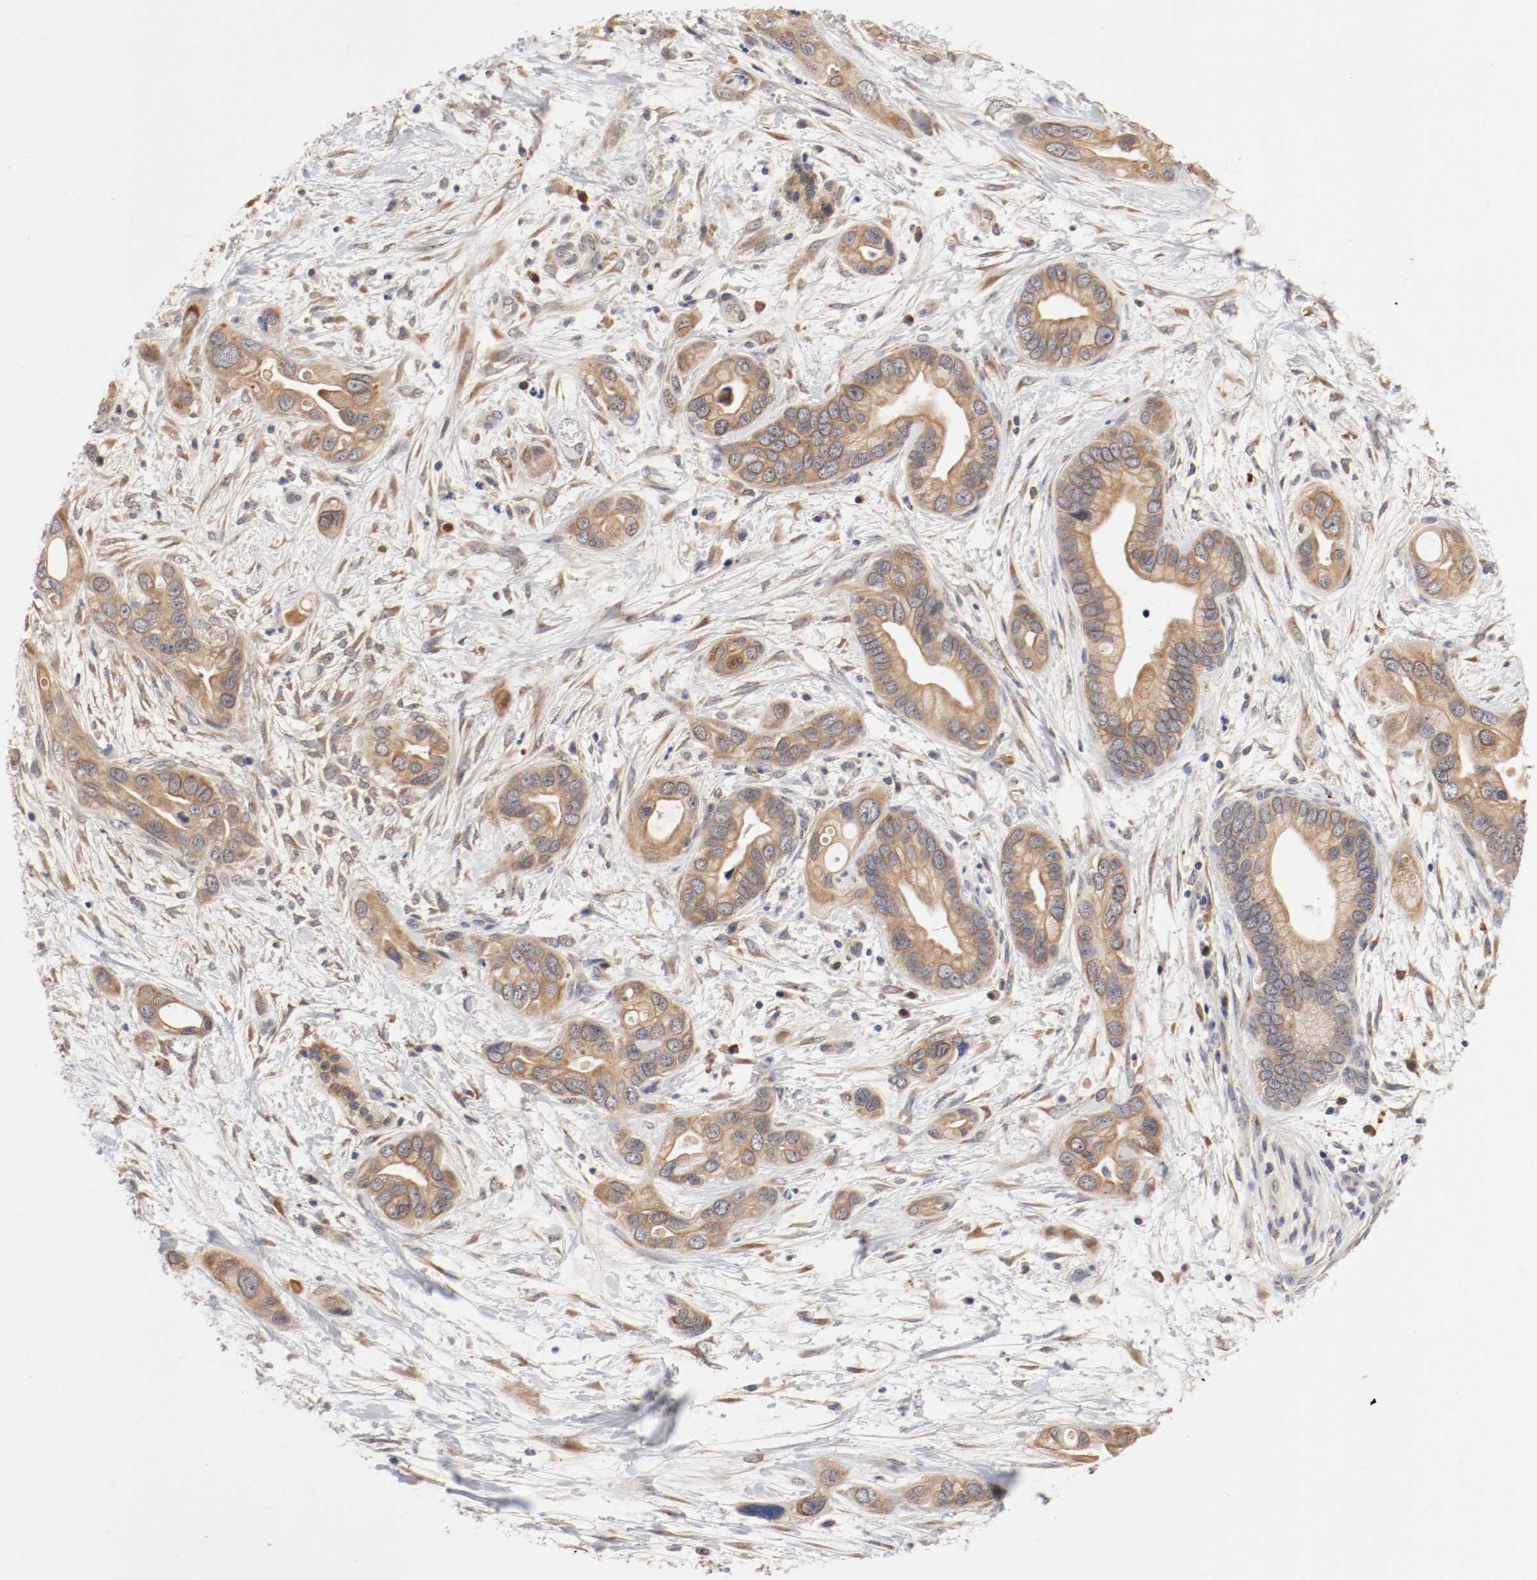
{"staining": {"intensity": "moderate", "quantity": ">75%", "location": "cytoplasmic/membranous"}, "tissue": "pancreatic cancer", "cell_type": "Tumor cells", "image_type": "cancer", "snomed": [{"axis": "morphology", "description": "Adenocarcinoma, NOS"}, {"axis": "topography", "description": "Pancreas"}], "caption": "Immunohistochemistry (IHC) histopathology image of neoplastic tissue: human adenocarcinoma (pancreatic) stained using immunohistochemistry (IHC) displays medium levels of moderate protein expression localized specifically in the cytoplasmic/membranous of tumor cells, appearing as a cytoplasmic/membranous brown color.", "gene": "FKBP3", "patient": {"sex": "female", "age": 77}}